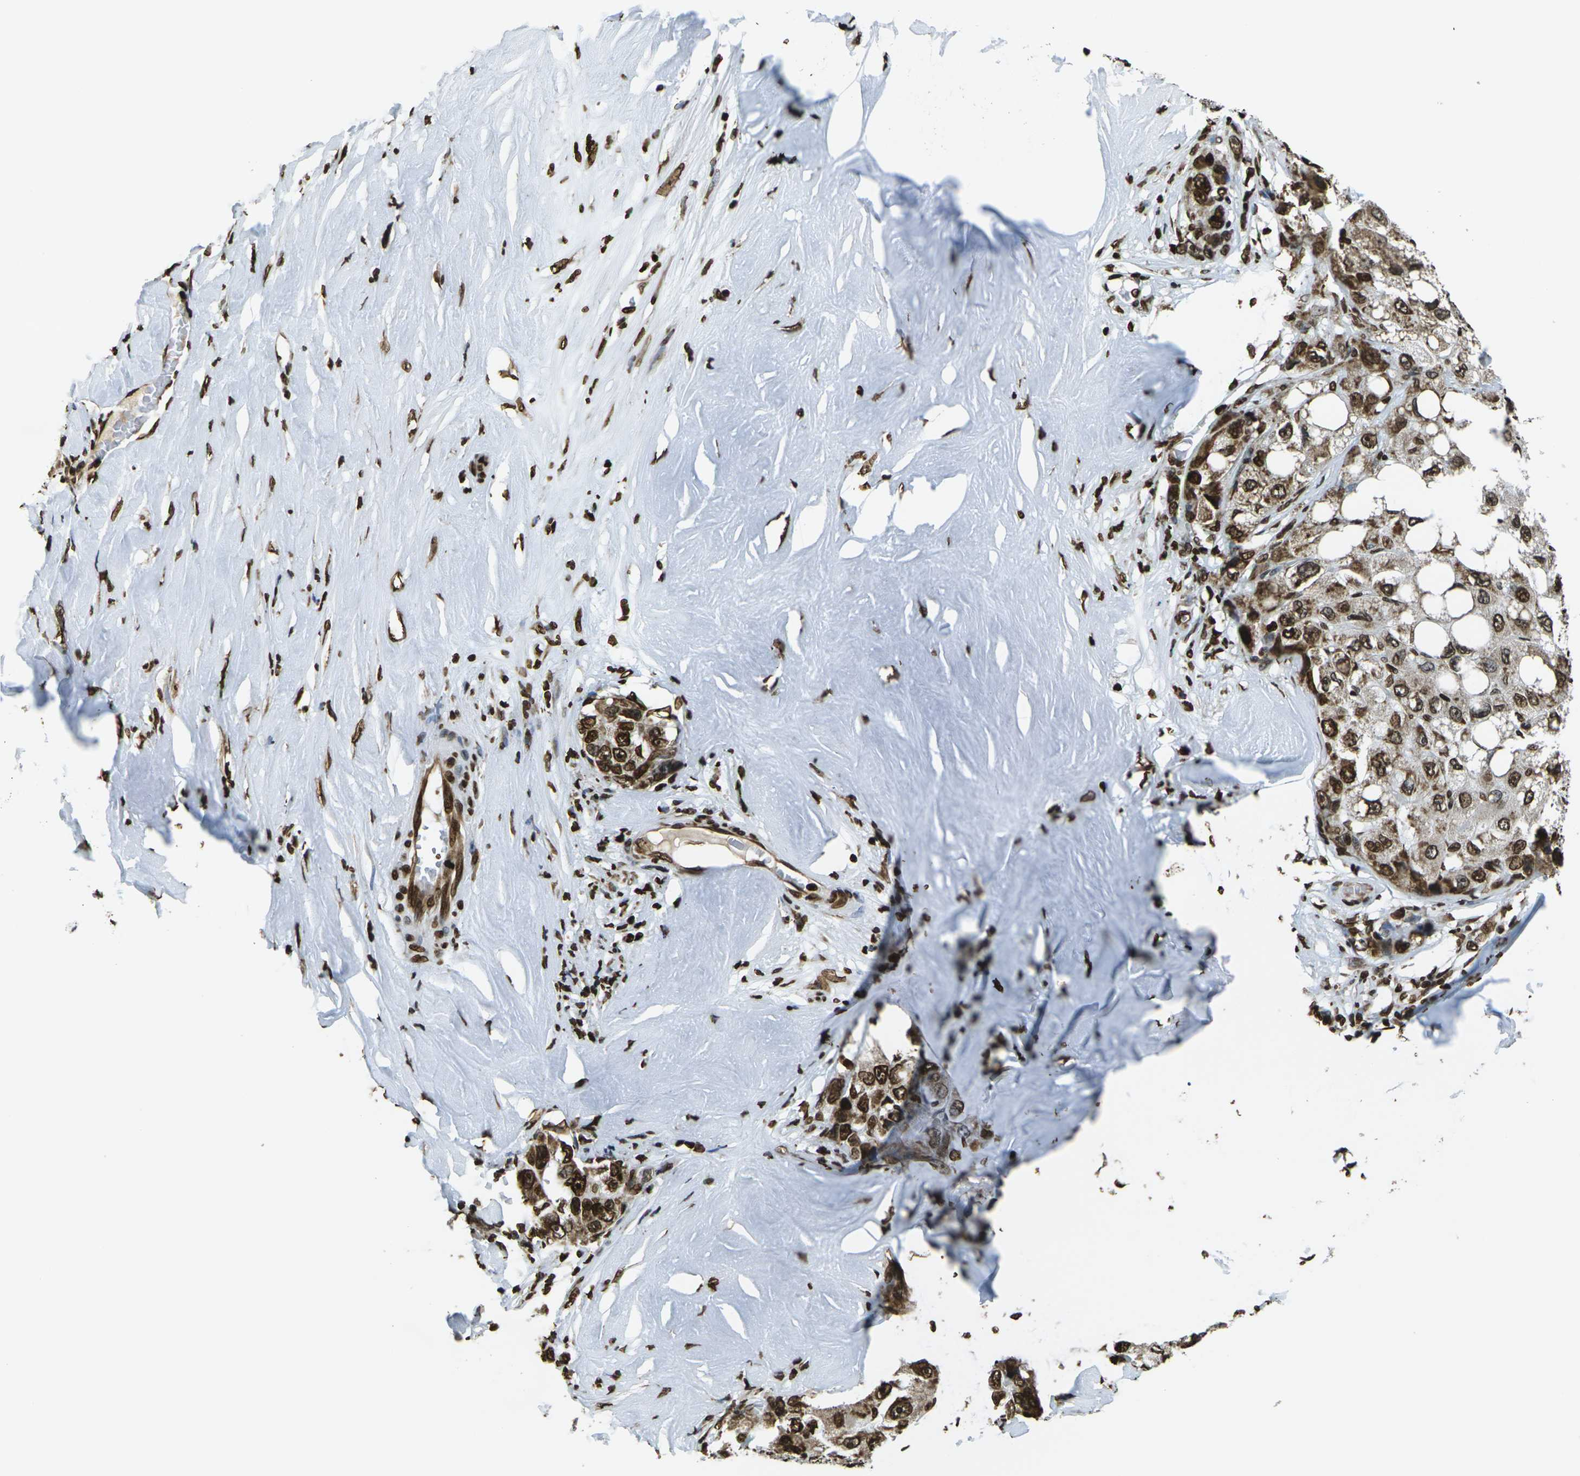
{"staining": {"intensity": "strong", "quantity": ">75%", "location": "nuclear"}, "tissue": "liver cancer", "cell_type": "Tumor cells", "image_type": "cancer", "snomed": [{"axis": "morphology", "description": "Carcinoma, Hepatocellular, NOS"}, {"axis": "topography", "description": "Liver"}], "caption": "Immunohistochemistry (IHC) histopathology image of liver hepatocellular carcinoma stained for a protein (brown), which reveals high levels of strong nuclear positivity in approximately >75% of tumor cells.", "gene": "H1-2", "patient": {"sex": "male", "age": 80}}